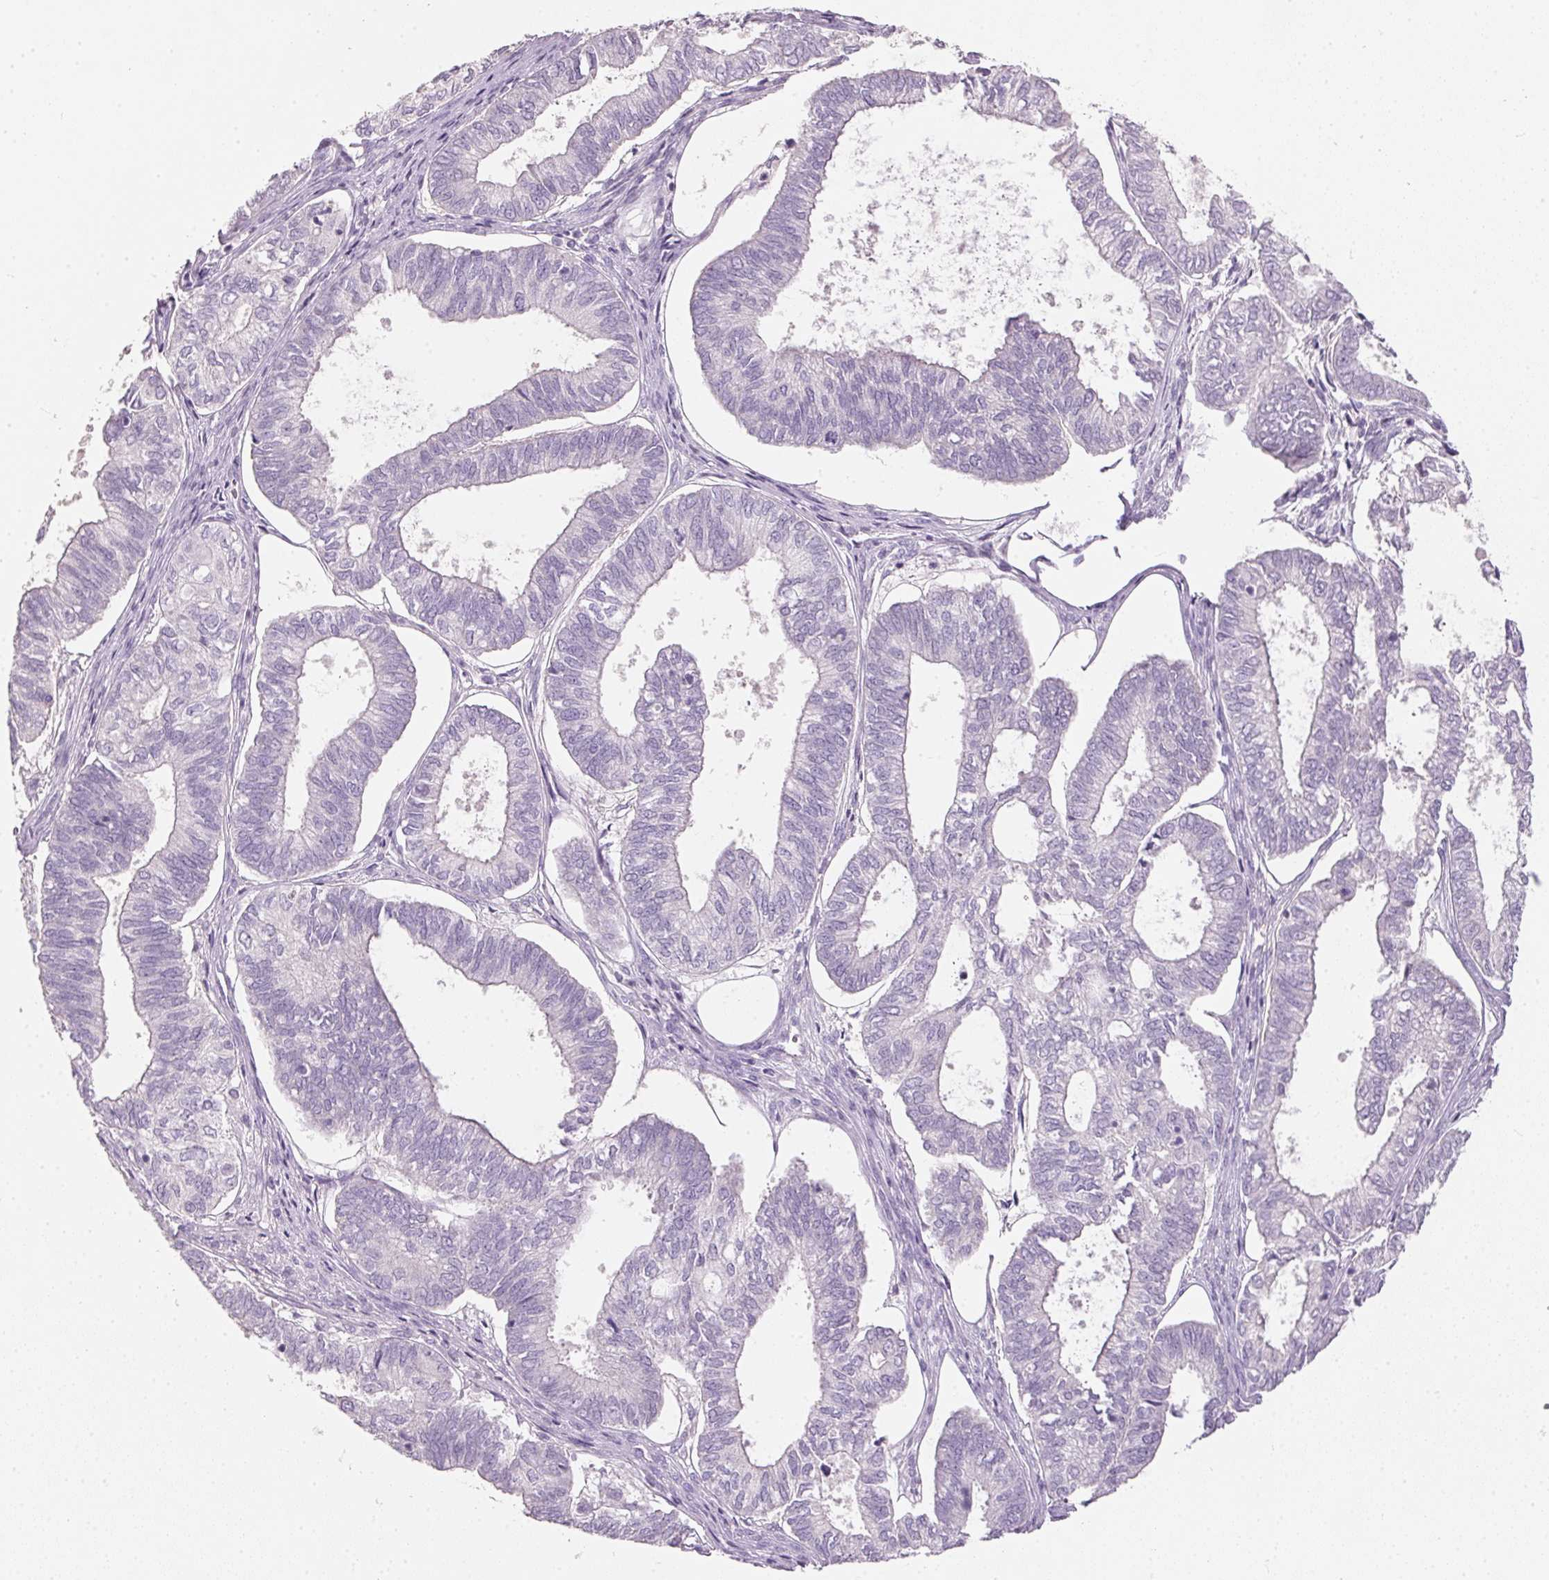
{"staining": {"intensity": "negative", "quantity": "none", "location": "none"}, "tissue": "ovarian cancer", "cell_type": "Tumor cells", "image_type": "cancer", "snomed": [{"axis": "morphology", "description": "Carcinoma, endometroid"}, {"axis": "topography", "description": "Ovary"}], "caption": "Protein analysis of ovarian cancer exhibits no significant positivity in tumor cells.", "gene": "HSD17B1", "patient": {"sex": "female", "age": 64}}